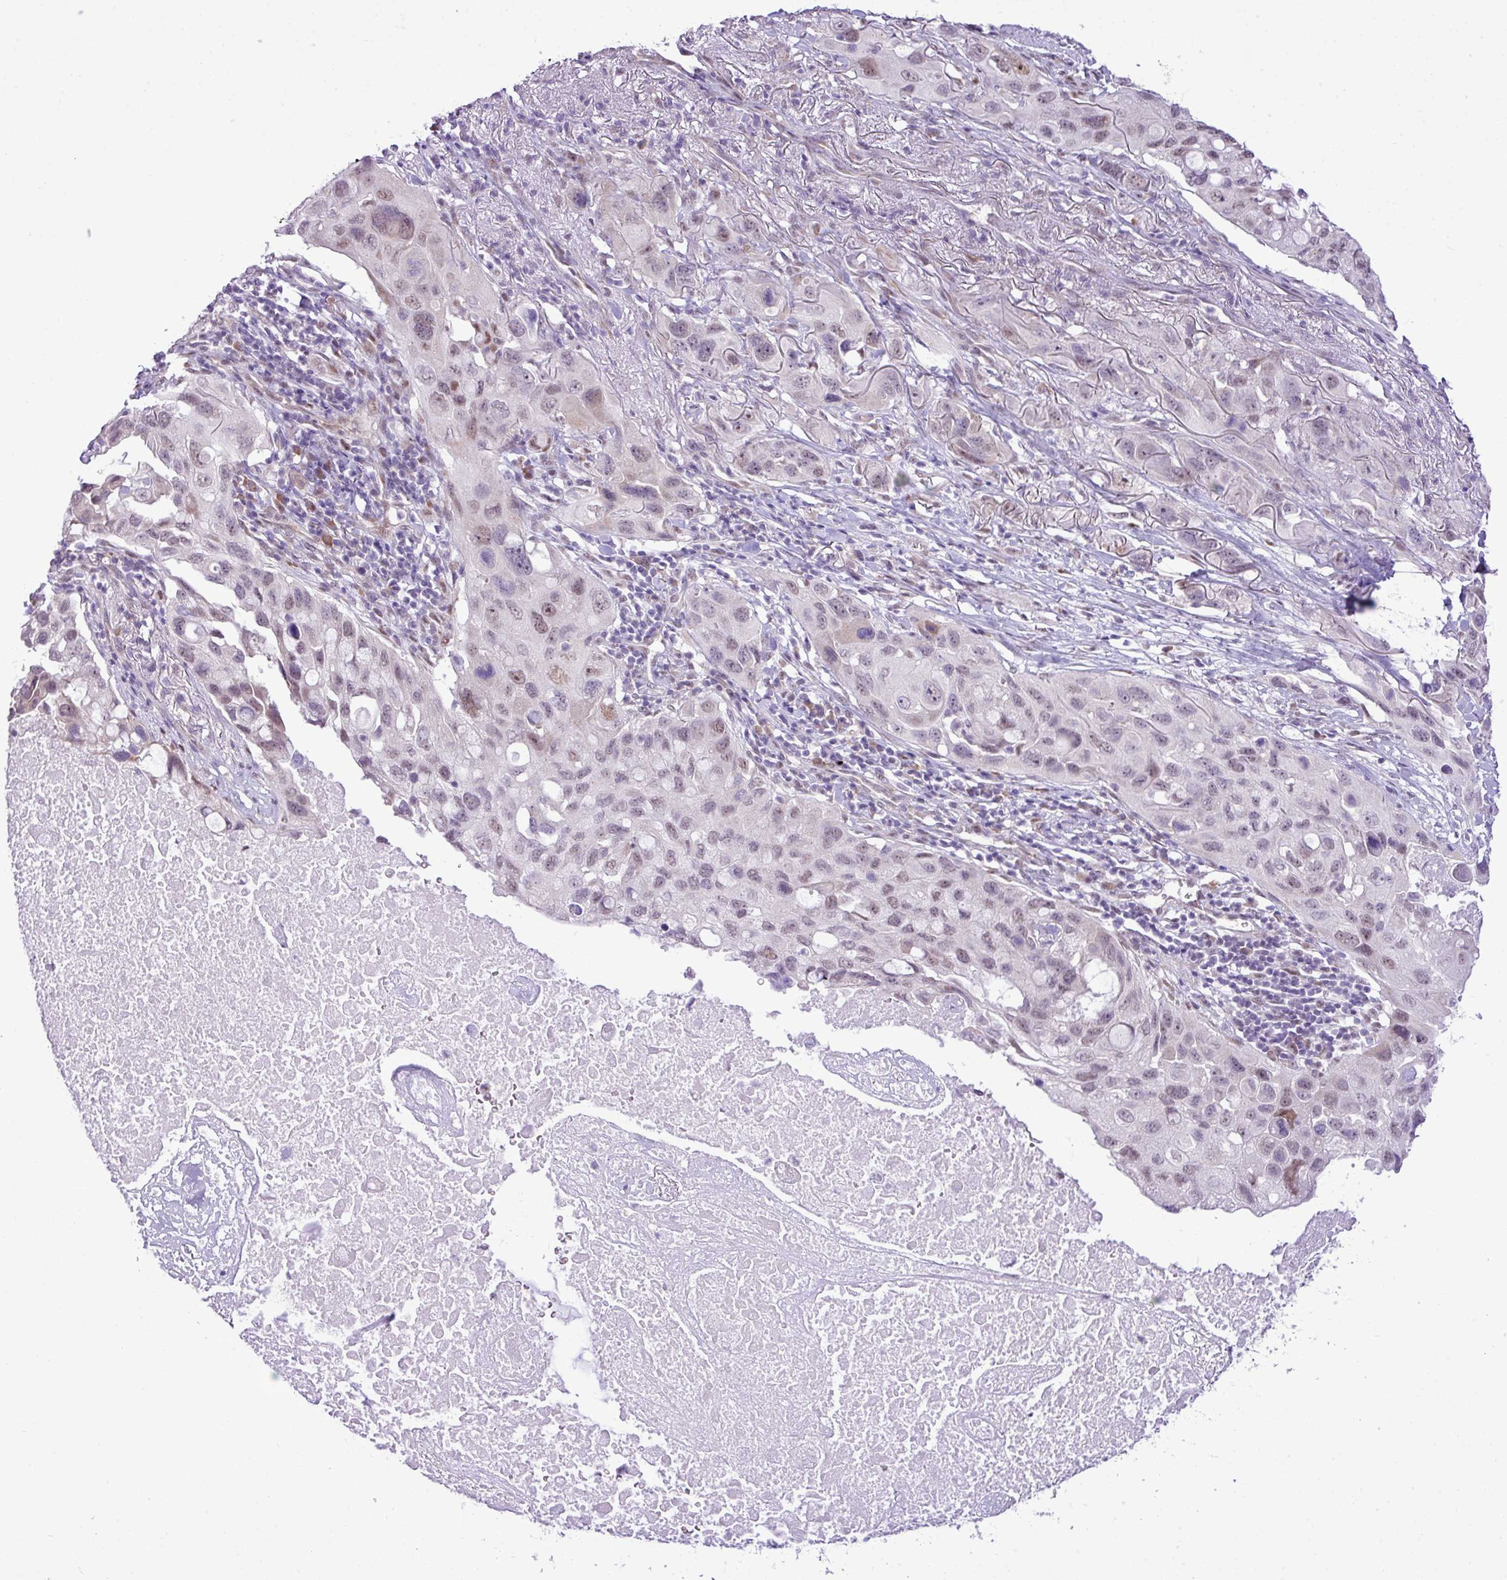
{"staining": {"intensity": "weak", "quantity": "25%-75%", "location": "nuclear"}, "tissue": "lung cancer", "cell_type": "Tumor cells", "image_type": "cancer", "snomed": [{"axis": "morphology", "description": "Squamous cell carcinoma, NOS"}, {"axis": "topography", "description": "Lung"}], "caption": "An immunohistochemistry (IHC) histopathology image of neoplastic tissue is shown. Protein staining in brown shows weak nuclear positivity in lung cancer within tumor cells.", "gene": "ELOA2", "patient": {"sex": "female", "age": 73}}